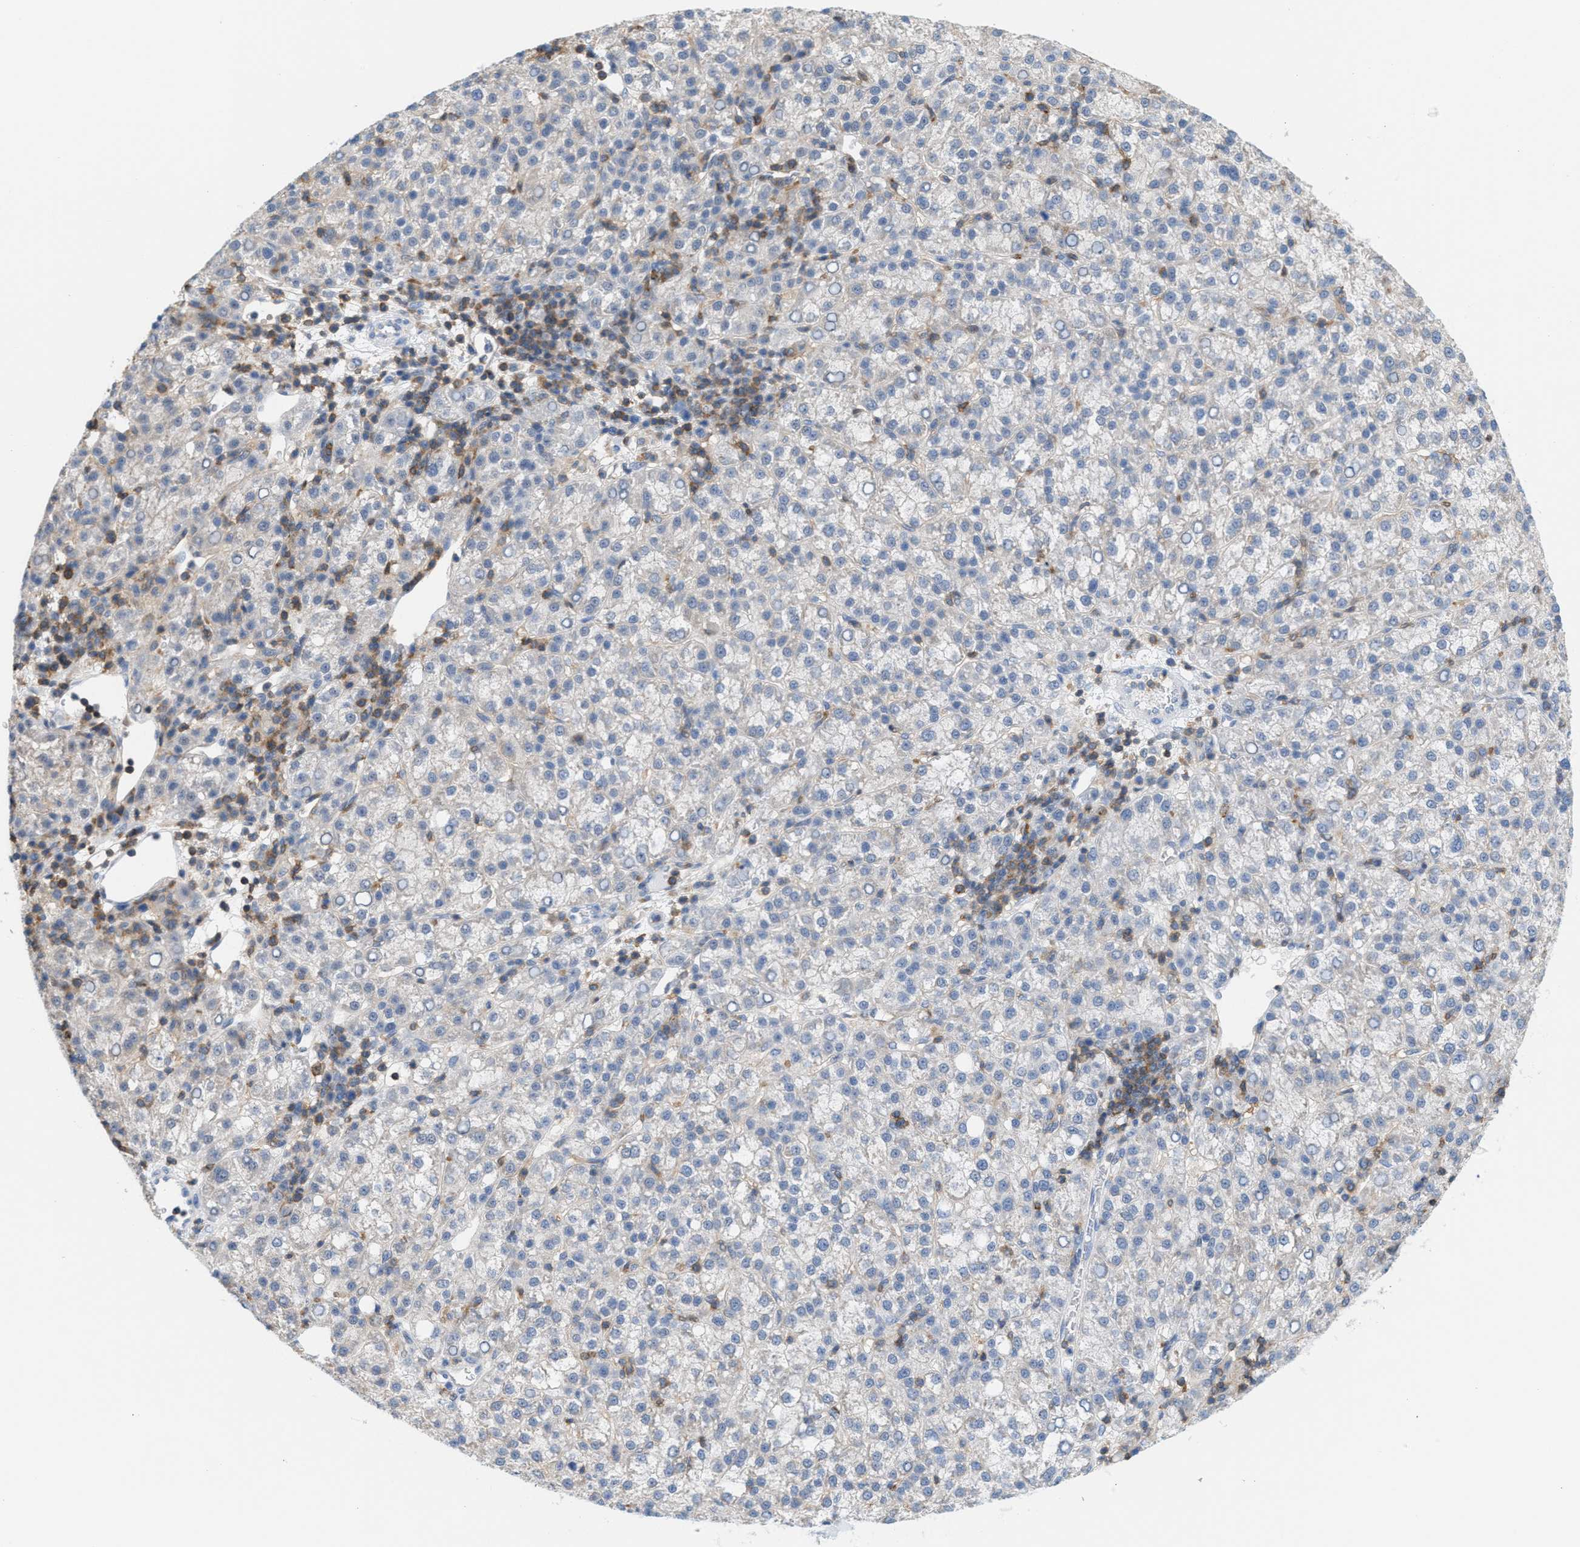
{"staining": {"intensity": "negative", "quantity": "none", "location": "none"}, "tissue": "liver cancer", "cell_type": "Tumor cells", "image_type": "cancer", "snomed": [{"axis": "morphology", "description": "Carcinoma, Hepatocellular, NOS"}, {"axis": "topography", "description": "Liver"}], "caption": "Protein analysis of hepatocellular carcinoma (liver) reveals no significant staining in tumor cells.", "gene": "IL16", "patient": {"sex": "female", "age": 58}}